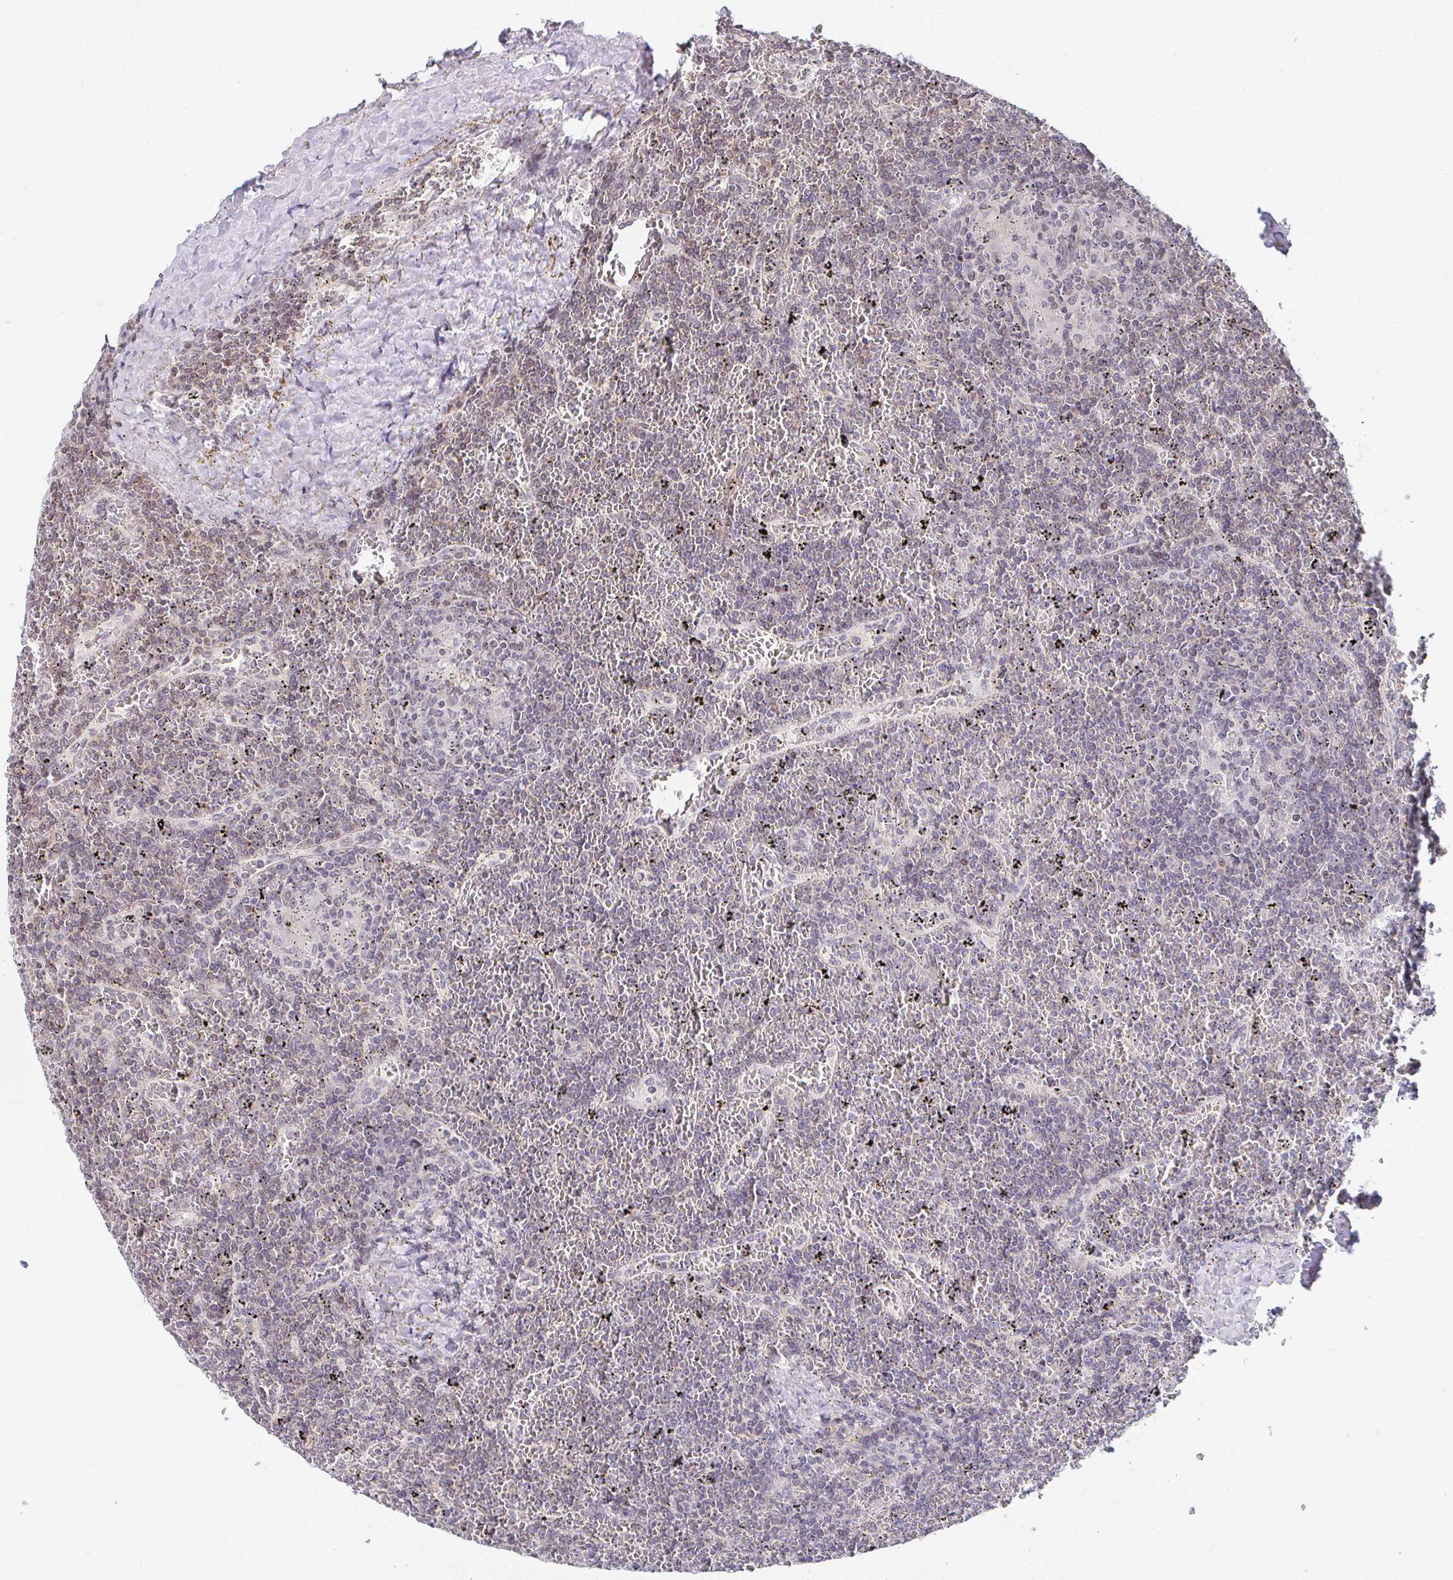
{"staining": {"intensity": "negative", "quantity": "none", "location": "none"}, "tissue": "lymphoma", "cell_type": "Tumor cells", "image_type": "cancer", "snomed": [{"axis": "morphology", "description": "Malignant lymphoma, non-Hodgkin's type, Low grade"}, {"axis": "topography", "description": "Spleen"}], "caption": "High magnification brightfield microscopy of lymphoma stained with DAB (brown) and counterstained with hematoxylin (blue): tumor cells show no significant positivity.", "gene": "ANK3", "patient": {"sex": "female", "age": 19}}